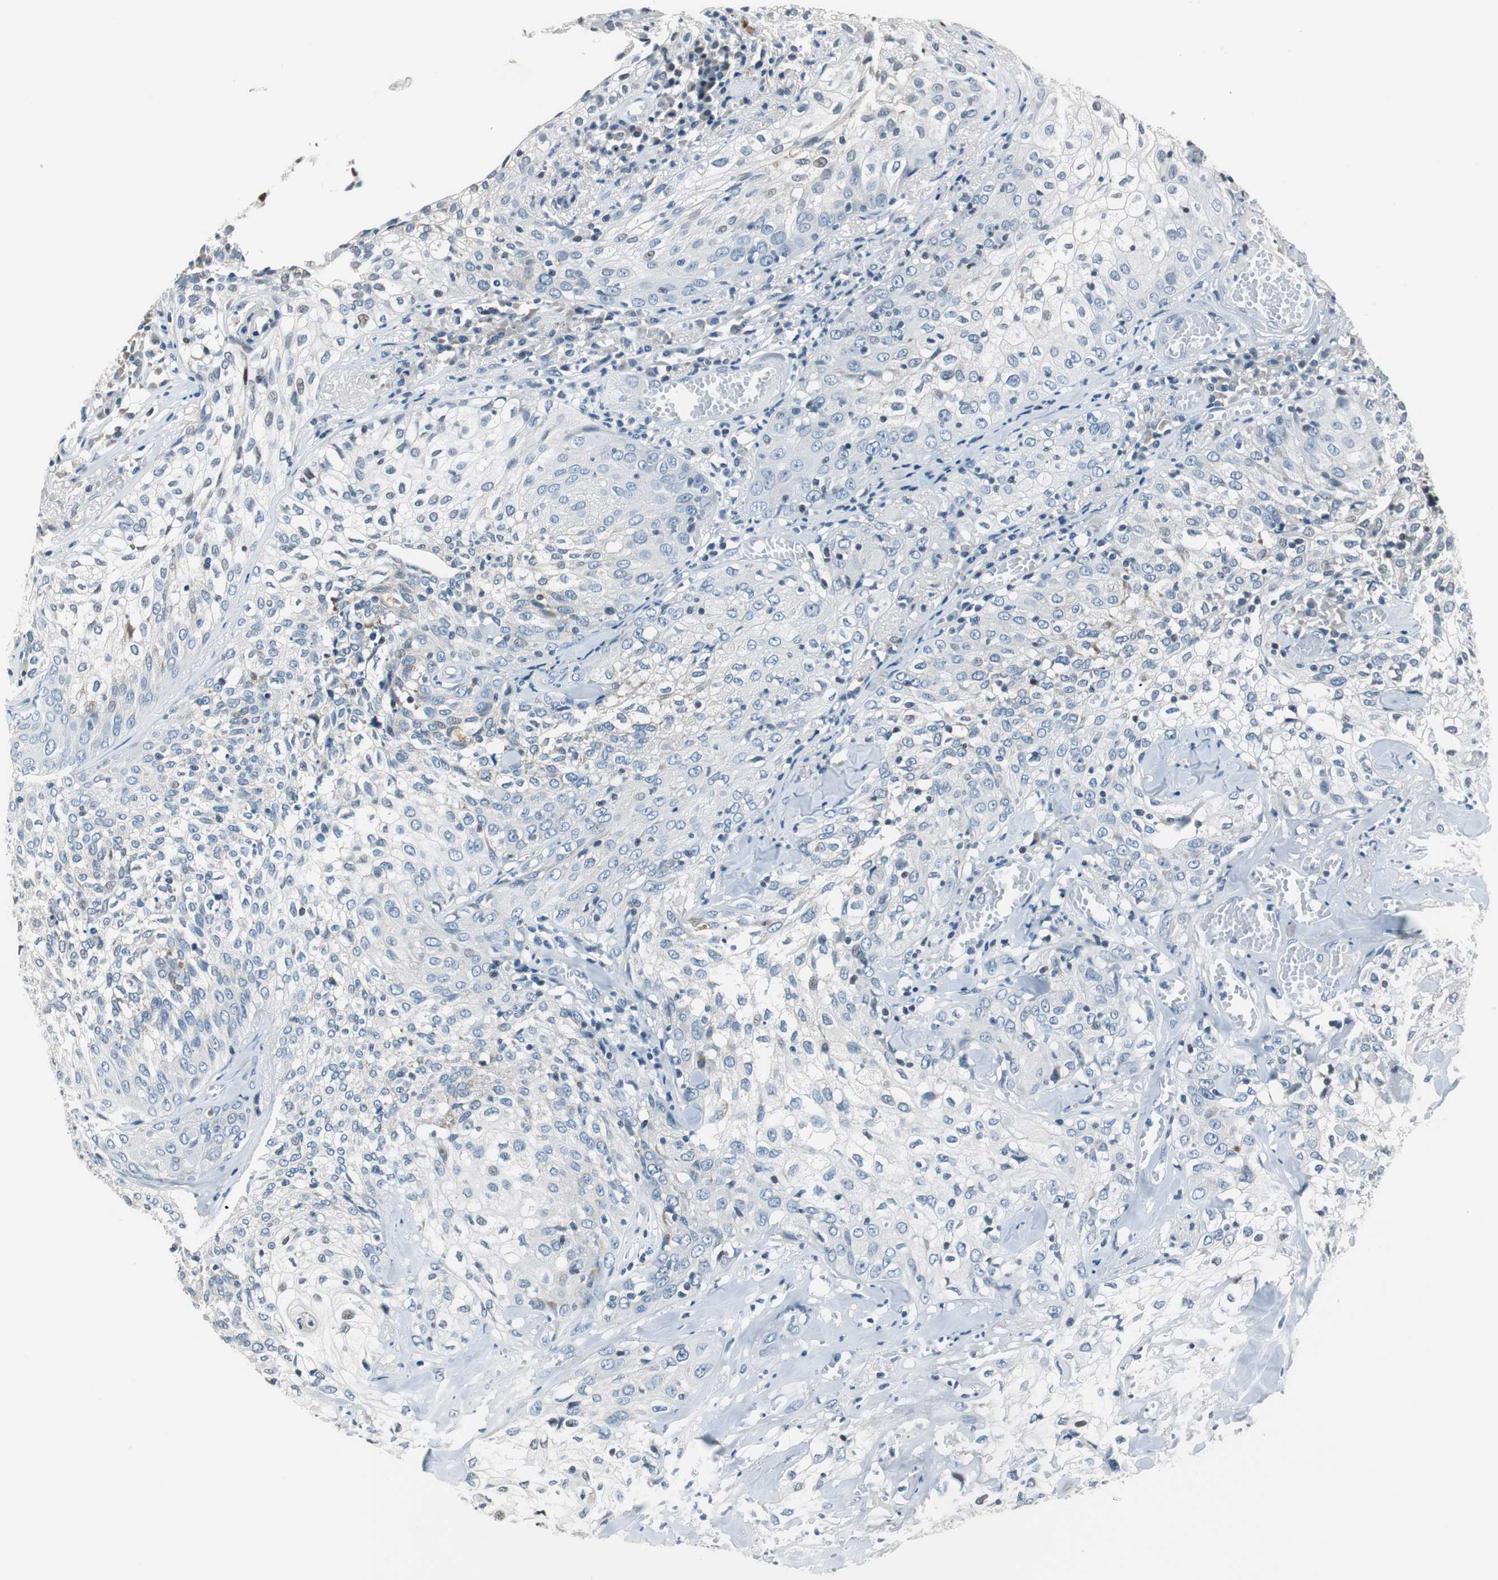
{"staining": {"intensity": "negative", "quantity": "none", "location": "none"}, "tissue": "skin cancer", "cell_type": "Tumor cells", "image_type": "cancer", "snomed": [{"axis": "morphology", "description": "Squamous cell carcinoma, NOS"}, {"axis": "topography", "description": "Skin"}], "caption": "Tumor cells show no significant expression in skin squamous cell carcinoma. The staining is performed using DAB brown chromogen with nuclei counter-stained in using hematoxylin.", "gene": "HCFC2", "patient": {"sex": "male", "age": 65}}